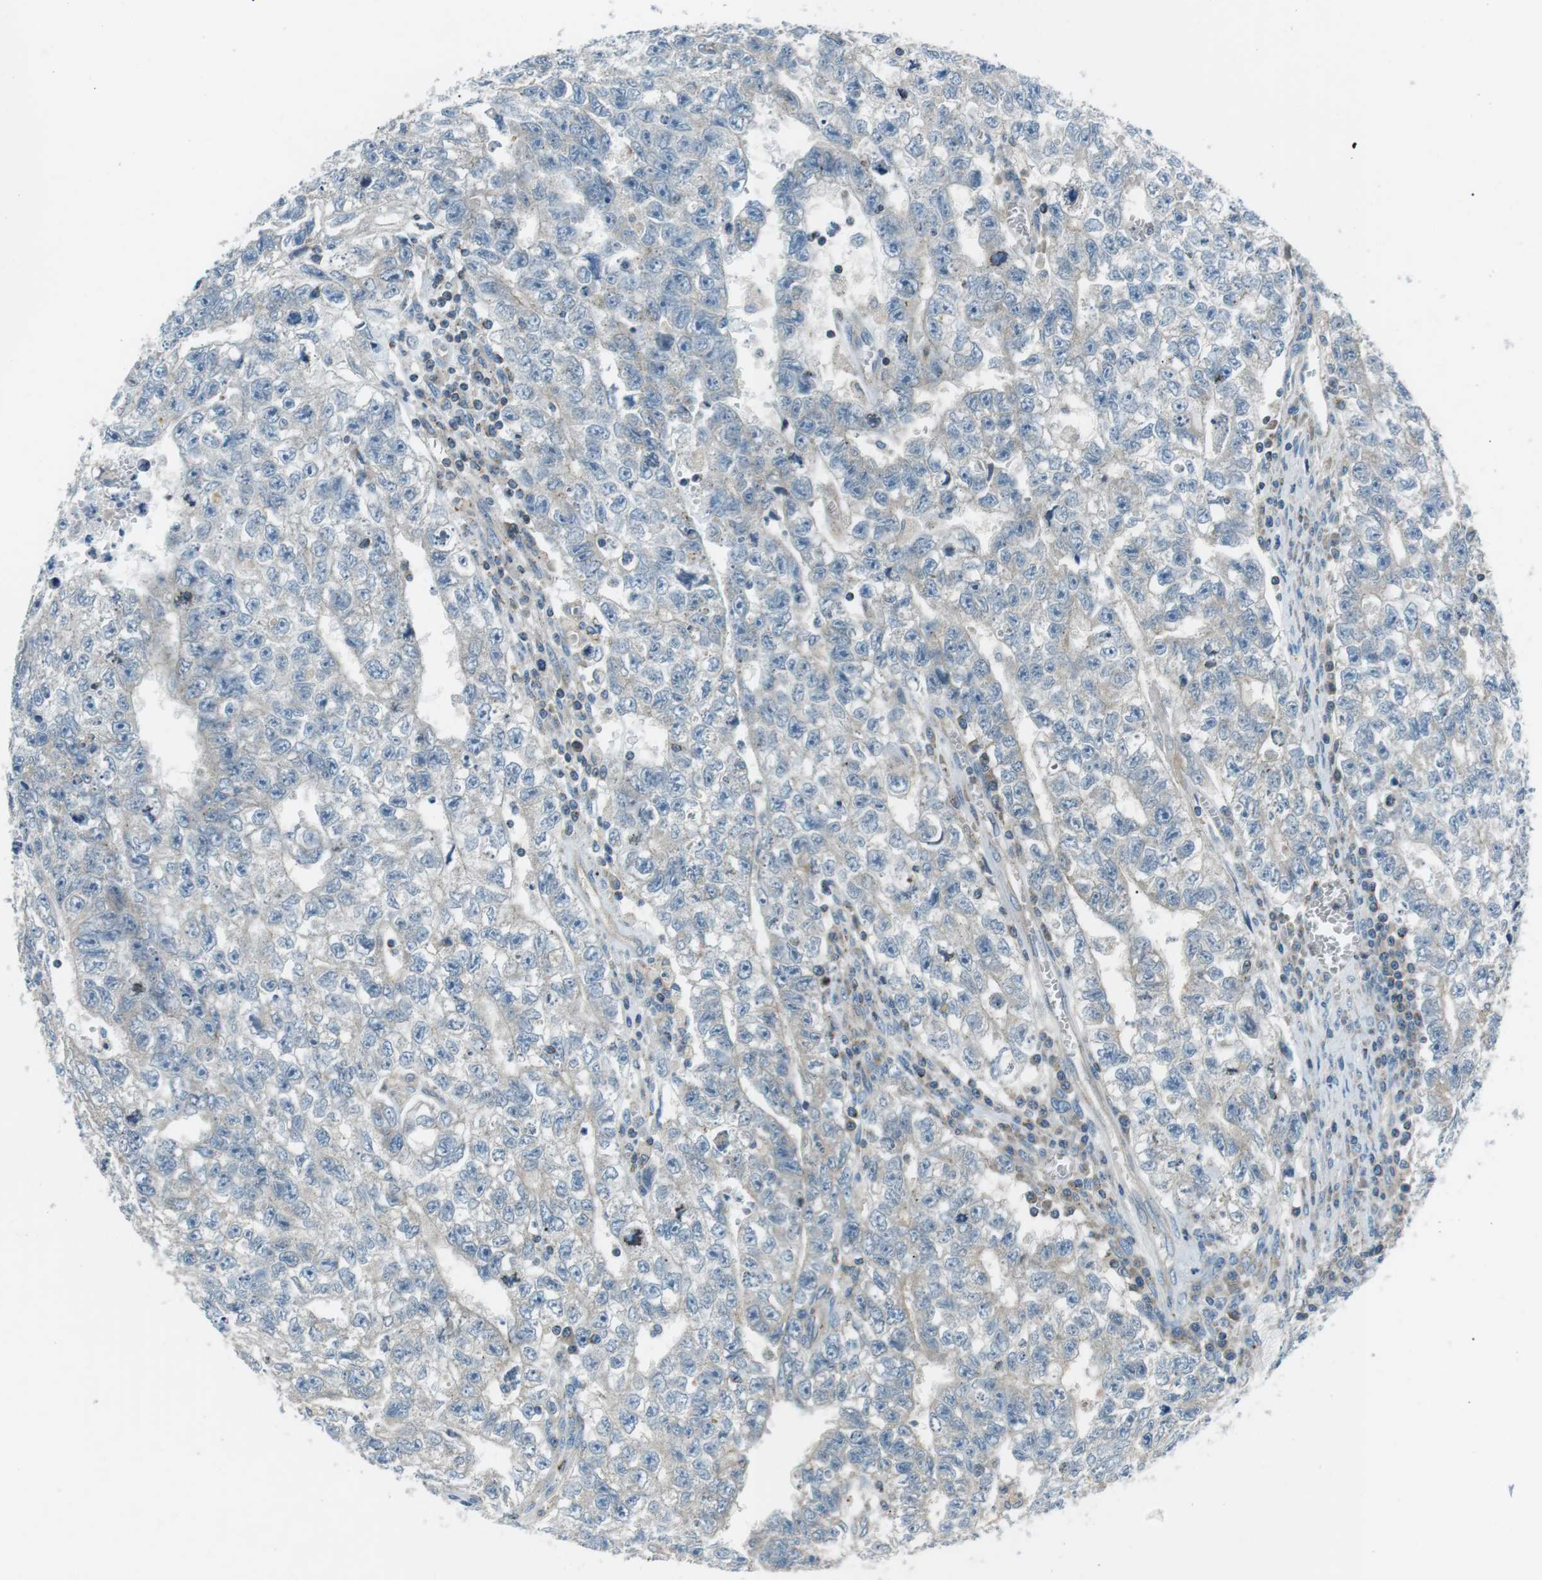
{"staining": {"intensity": "negative", "quantity": "none", "location": "none"}, "tissue": "testis cancer", "cell_type": "Tumor cells", "image_type": "cancer", "snomed": [{"axis": "morphology", "description": "Seminoma, NOS"}, {"axis": "morphology", "description": "Carcinoma, Embryonal, NOS"}, {"axis": "topography", "description": "Testis"}], "caption": "DAB (3,3'-diaminobenzidine) immunohistochemical staining of testis cancer exhibits no significant staining in tumor cells.", "gene": "FAM3B", "patient": {"sex": "male", "age": 38}}